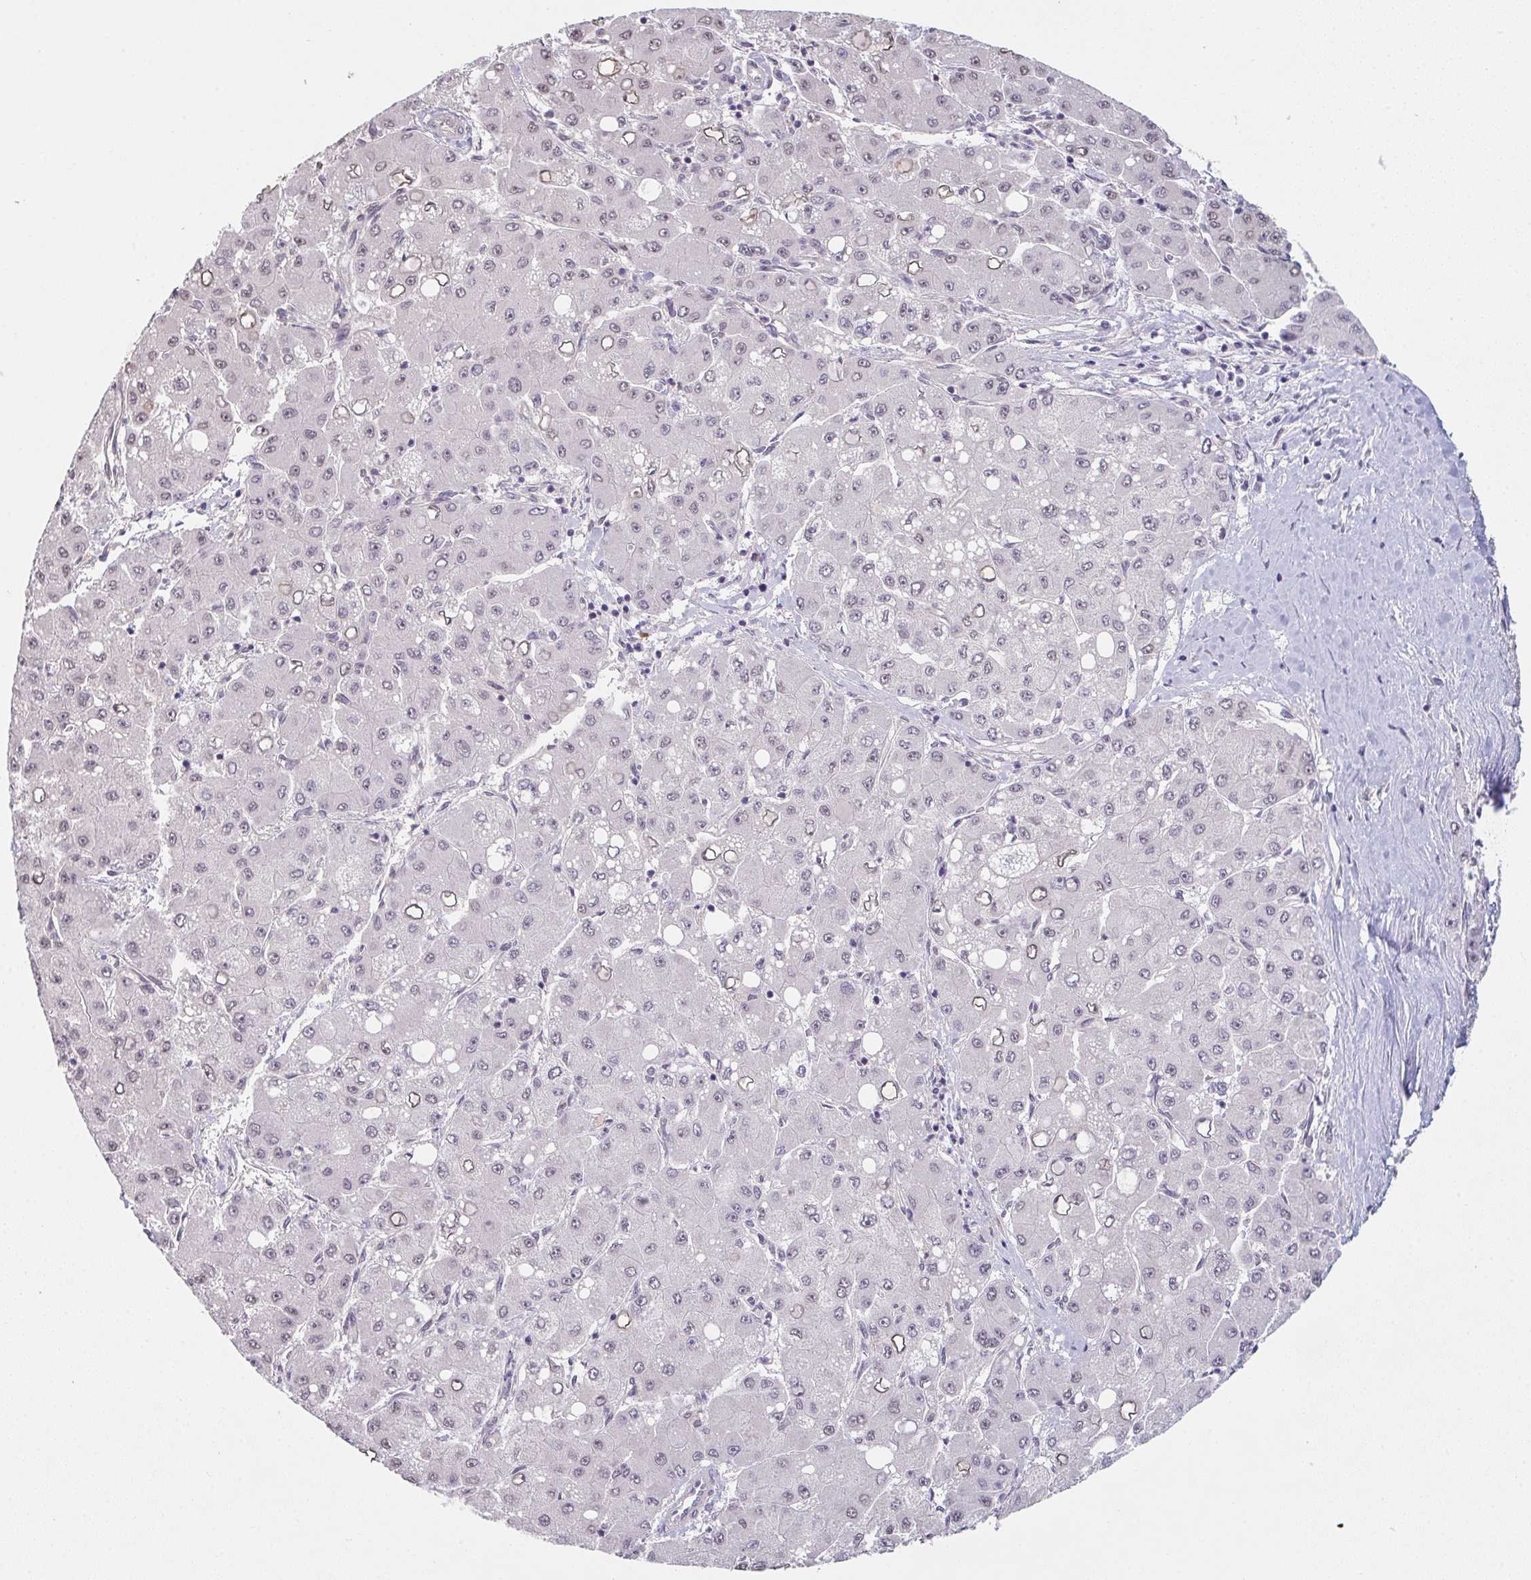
{"staining": {"intensity": "negative", "quantity": "none", "location": "none"}, "tissue": "liver cancer", "cell_type": "Tumor cells", "image_type": "cancer", "snomed": [{"axis": "morphology", "description": "Carcinoma, Hepatocellular, NOS"}, {"axis": "topography", "description": "Liver"}], "caption": "Tumor cells show no significant protein expression in liver cancer.", "gene": "ZNF214", "patient": {"sex": "male", "age": 40}}